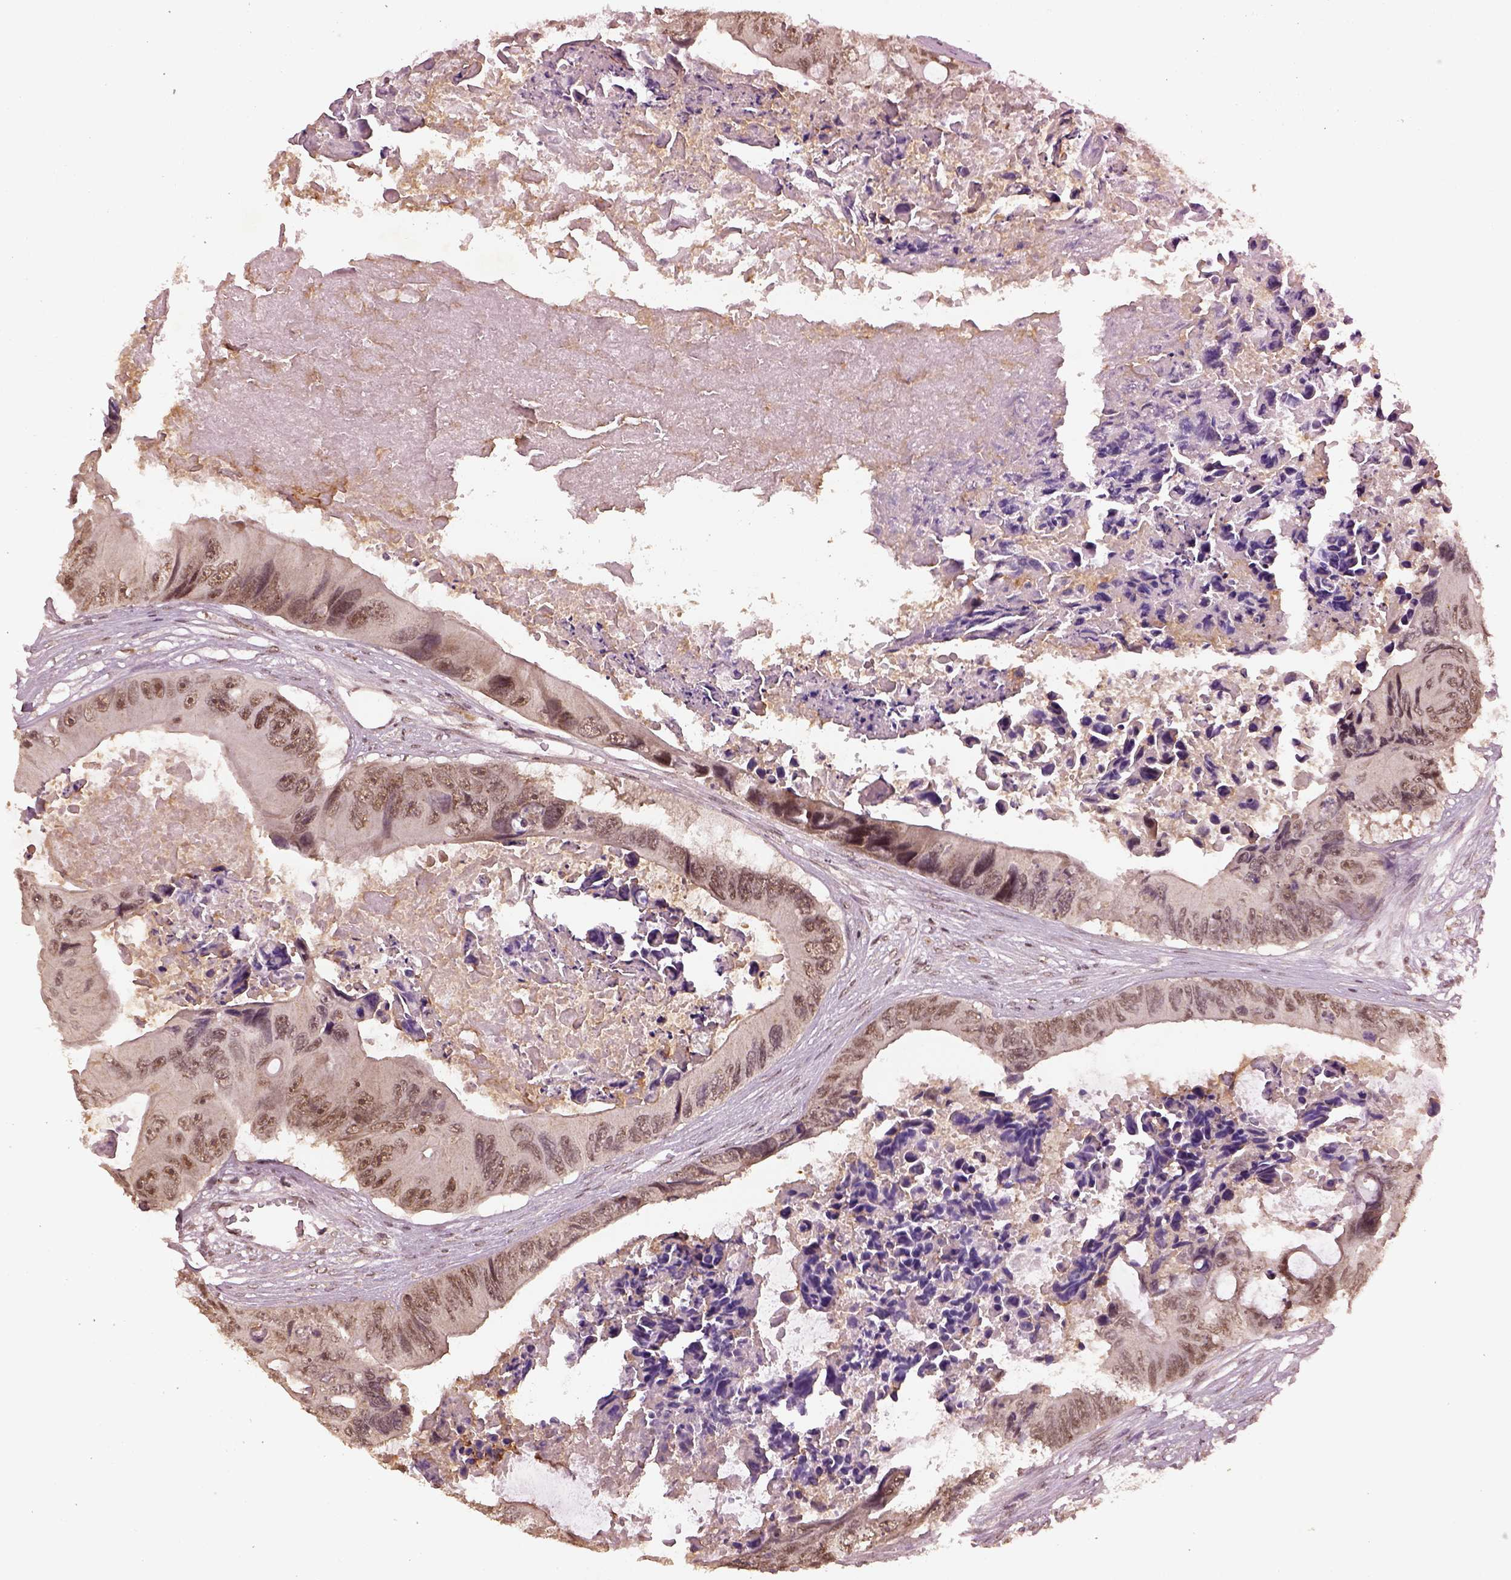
{"staining": {"intensity": "moderate", "quantity": ">75%", "location": "nuclear"}, "tissue": "colorectal cancer", "cell_type": "Tumor cells", "image_type": "cancer", "snomed": [{"axis": "morphology", "description": "Adenocarcinoma, NOS"}, {"axis": "topography", "description": "Rectum"}], "caption": "Moderate nuclear positivity for a protein is present in approximately >75% of tumor cells of colorectal adenocarcinoma using immunohistochemistry.", "gene": "BRD9", "patient": {"sex": "male", "age": 63}}